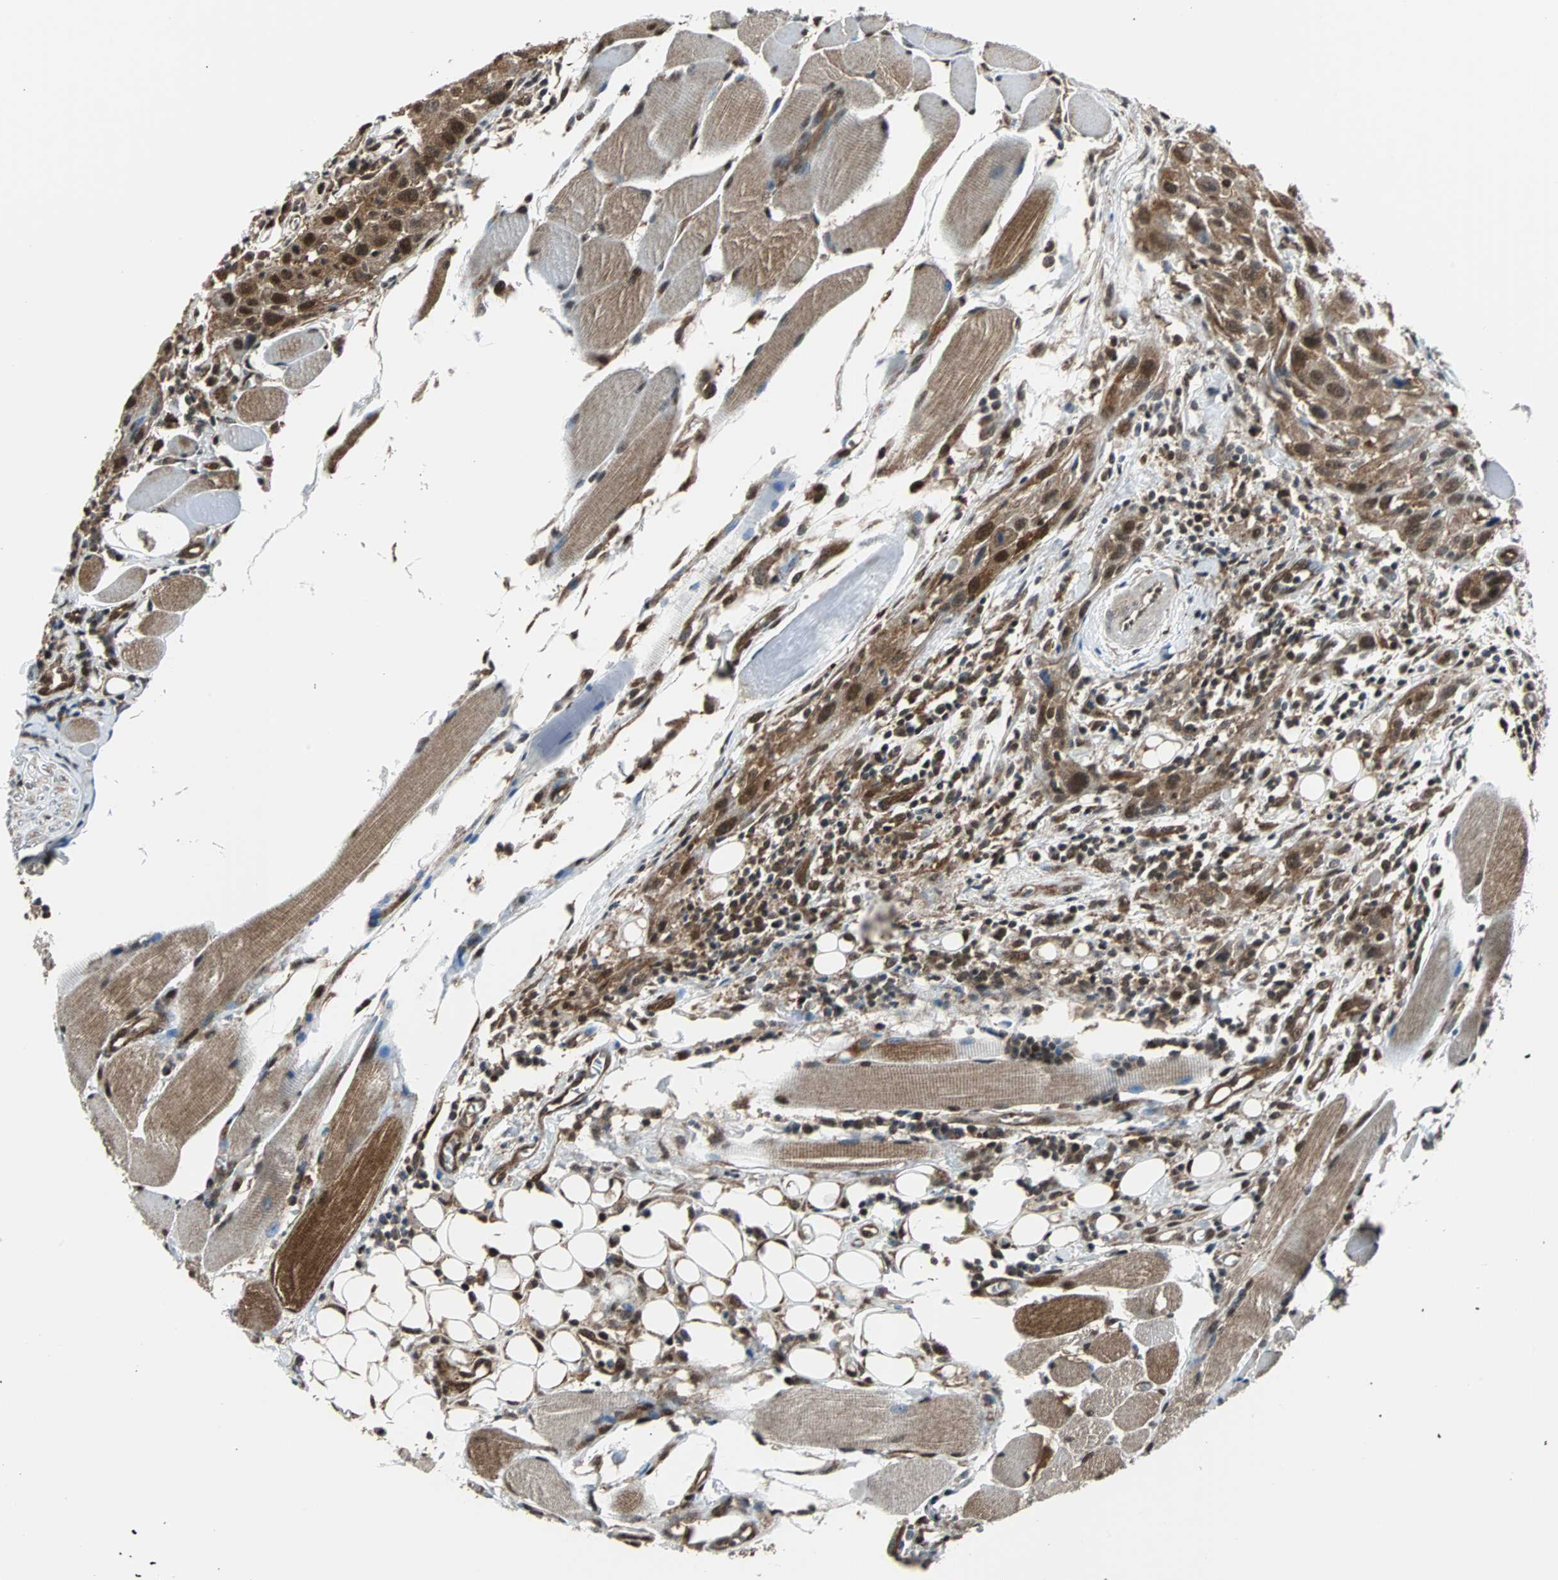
{"staining": {"intensity": "strong", "quantity": ">75%", "location": "cytoplasmic/membranous,nuclear"}, "tissue": "head and neck cancer", "cell_type": "Tumor cells", "image_type": "cancer", "snomed": [{"axis": "morphology", "description": "Squamous cell carcinoma, NOS"}, {"axis": "topography", "description": "Oral tissue"}, {"axis": "topography", "description": "Head-Neck"}], "caption": "Protein expression analysis of head and neck squamous cell carcinoma exhibits strong cytoplasmic/membranous and nuclear staining in about >75% of tumor cells.", "gene": "VCP", "patient": {"sex": "female", "age": 50}}